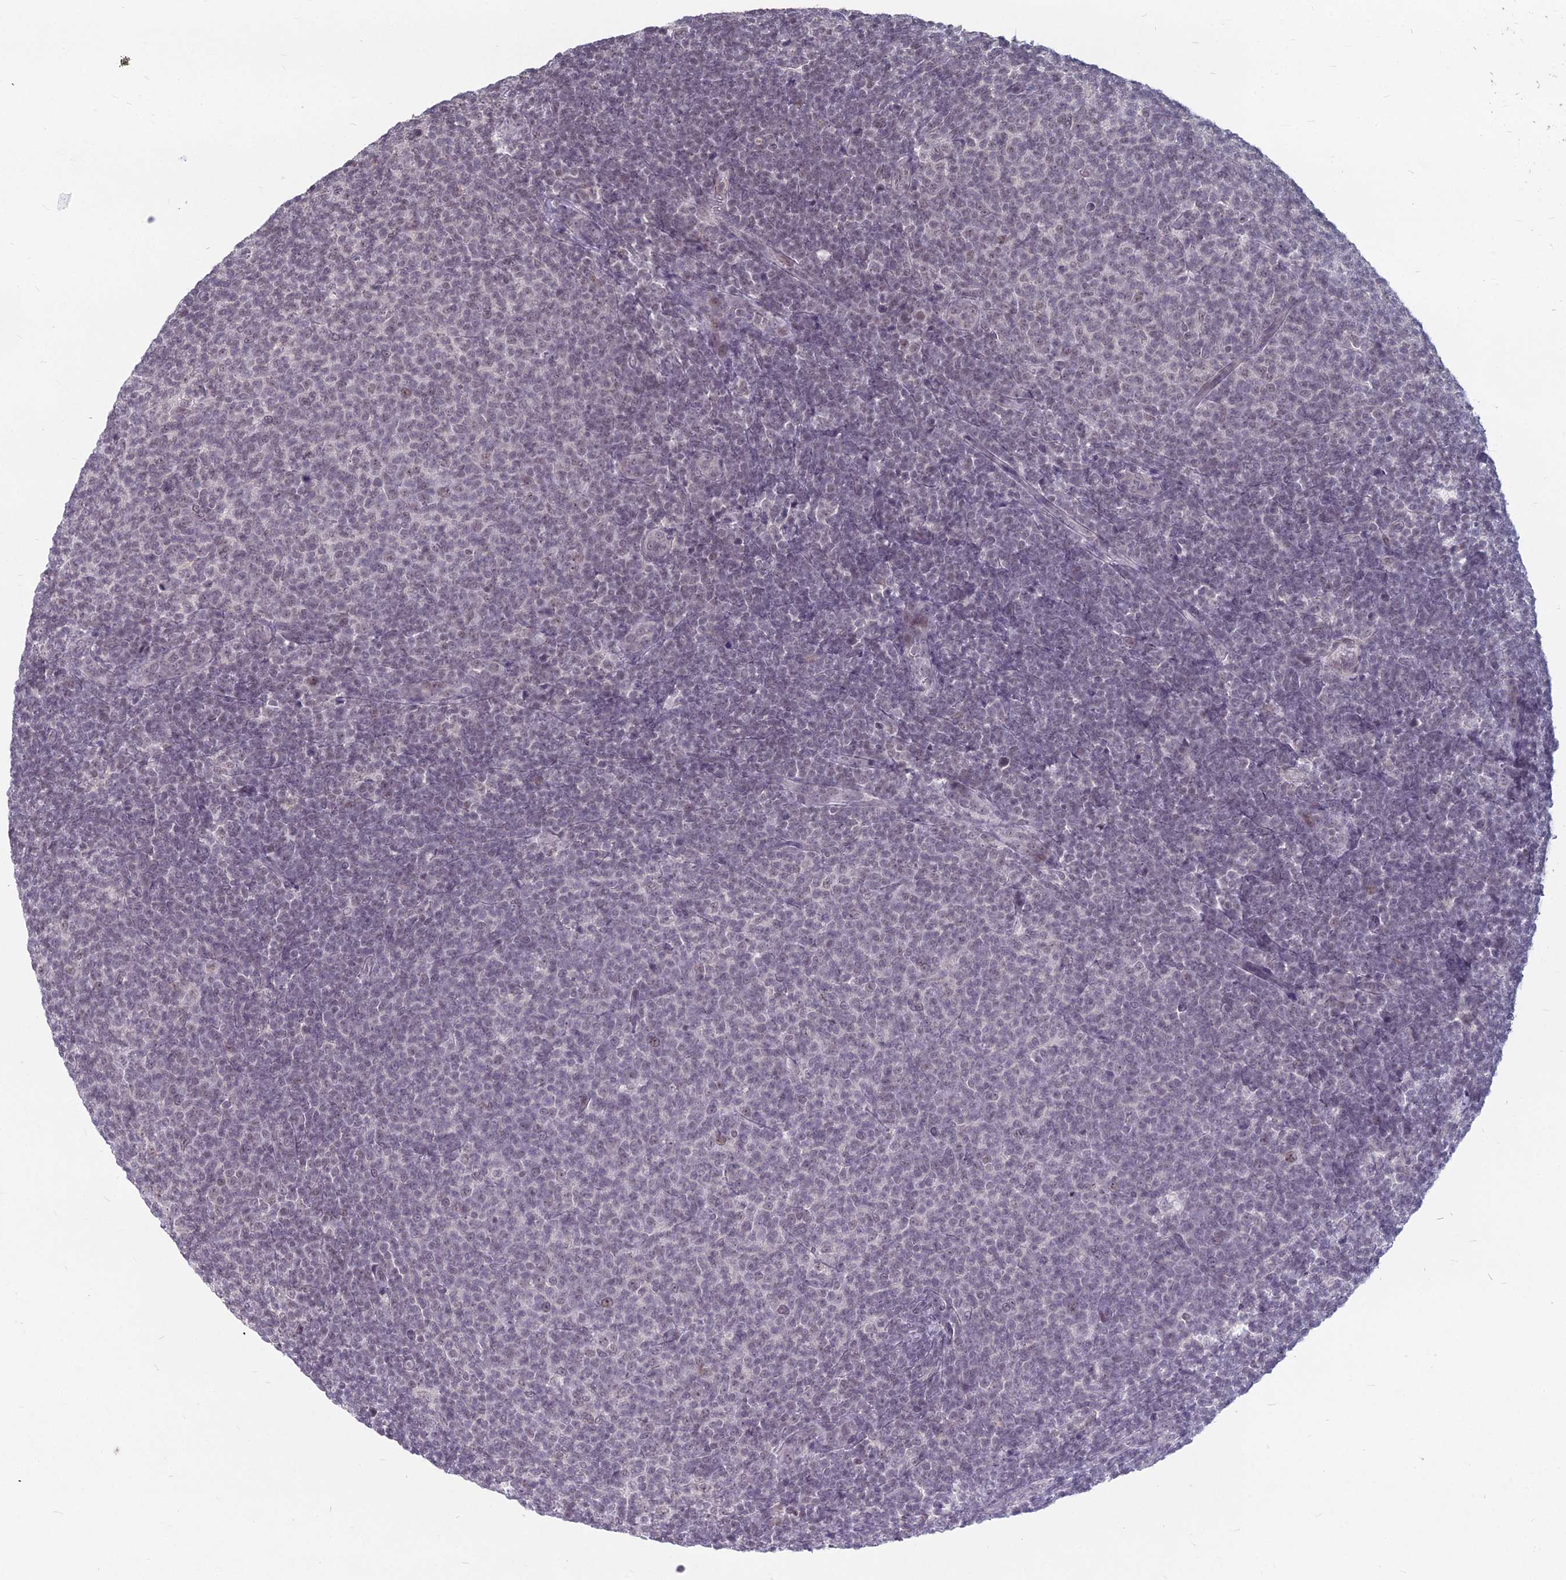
{"staining": {"intensity": "weak", "quantity": "<25%", "location": "nuclear"}, "tissue": "lymphoma", "cell_type": "Tumor cells", "image_type": "cancer", "snomed": [{"axis": "morphology", "description": "Malignant lymphoma, non-Hodgkin's type, Low grade"}, {"axis": "topography", "description": "Lymph node"}], "caption": "Immunohistochemistry (IHC) of human malignant lymphoma, non-Hodgkin's type (low-grade) exhibits no expression in tumor cells.", "gene": "KAT7", "patient": {"sex": "male", "age": 66}}